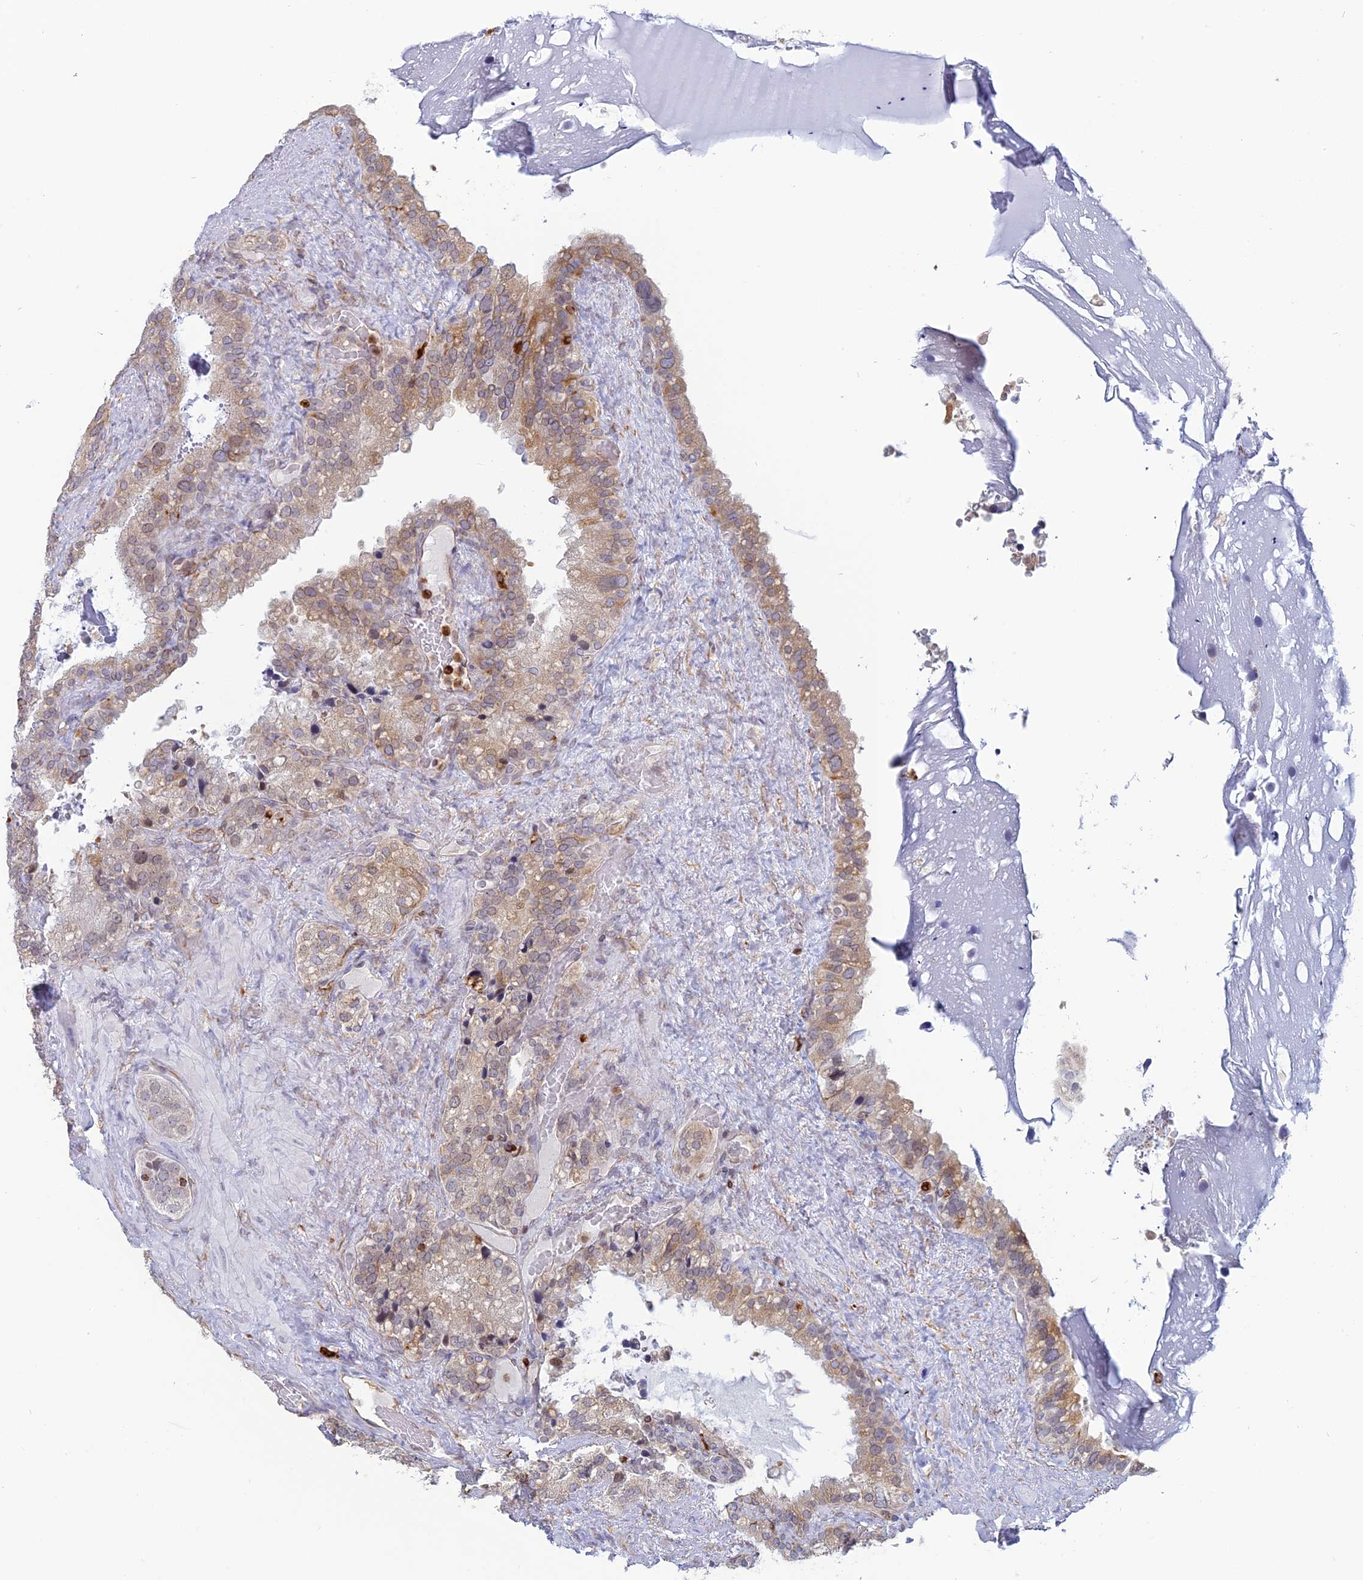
{"staining": {"intensity": "weak", "quantity": "25%-75%", "location": "cytoplasmic/membranous"}, "tissue": "seminal vesicle", "cell_type": "Glandular cells", "image_type": "normal", "snomed": [{"axis": "morphology", "description": "Normal tissue, NOS"}, {"axis": "topography", "description": "Prostate"}, {"axis": "topography", "description": "Seminal veicle"}], "caption": "Weak cytoplasmic/membranous staining is identified in about 25%-75% of glandular cells in normal seminal vesicle.", "gene": "APOBR", "patient": {"sex": "male", "age": 68}}